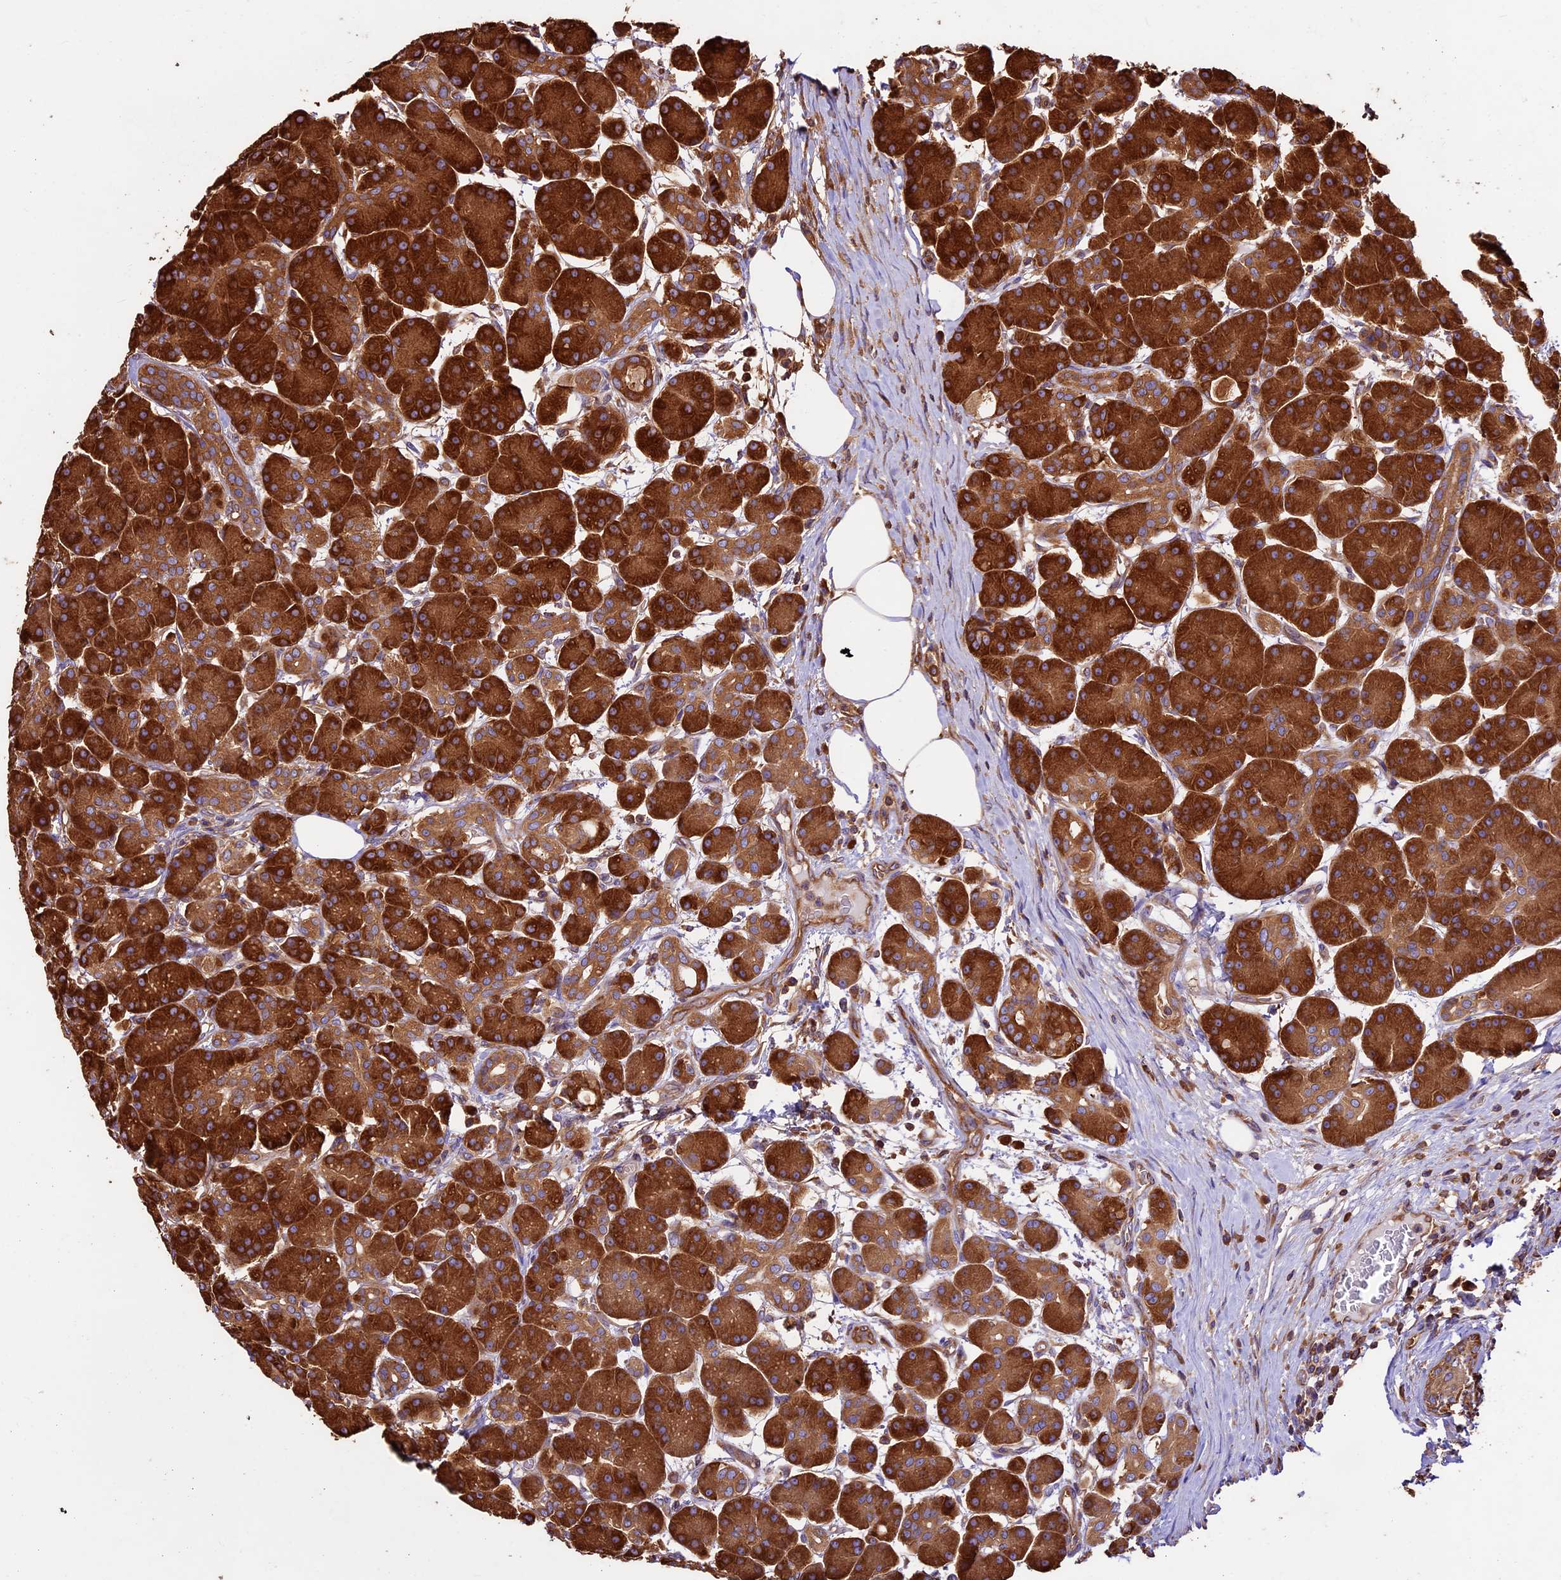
{"staining": {"intensity": "strong", "quantity": ">75%", "location": "cytoplasmic/membranous"}, "tissue": "pancreas", "cell_type": "Exocrine glandular cells", "image_type": "normal", "snomed": [{"axis": "morphology", "description": "Normal tissue, NOS"}, {"axis": "topography", "description": "Pancreas"}], "caption": "Immunohistochemistry staining of normal pancreas, which demonstrates high levels of strong cytoplasmic/membranous positivity in about >75% of exocrine glandular cells indicating strong cytoplasmic/membranous protein expression. The staining was performed using DAB (brown) for protein detection and nuclei were counterstained in hematoxylin (blue).", "gene": "KARS1", "patient": {"sex": "male", "age": 63}}